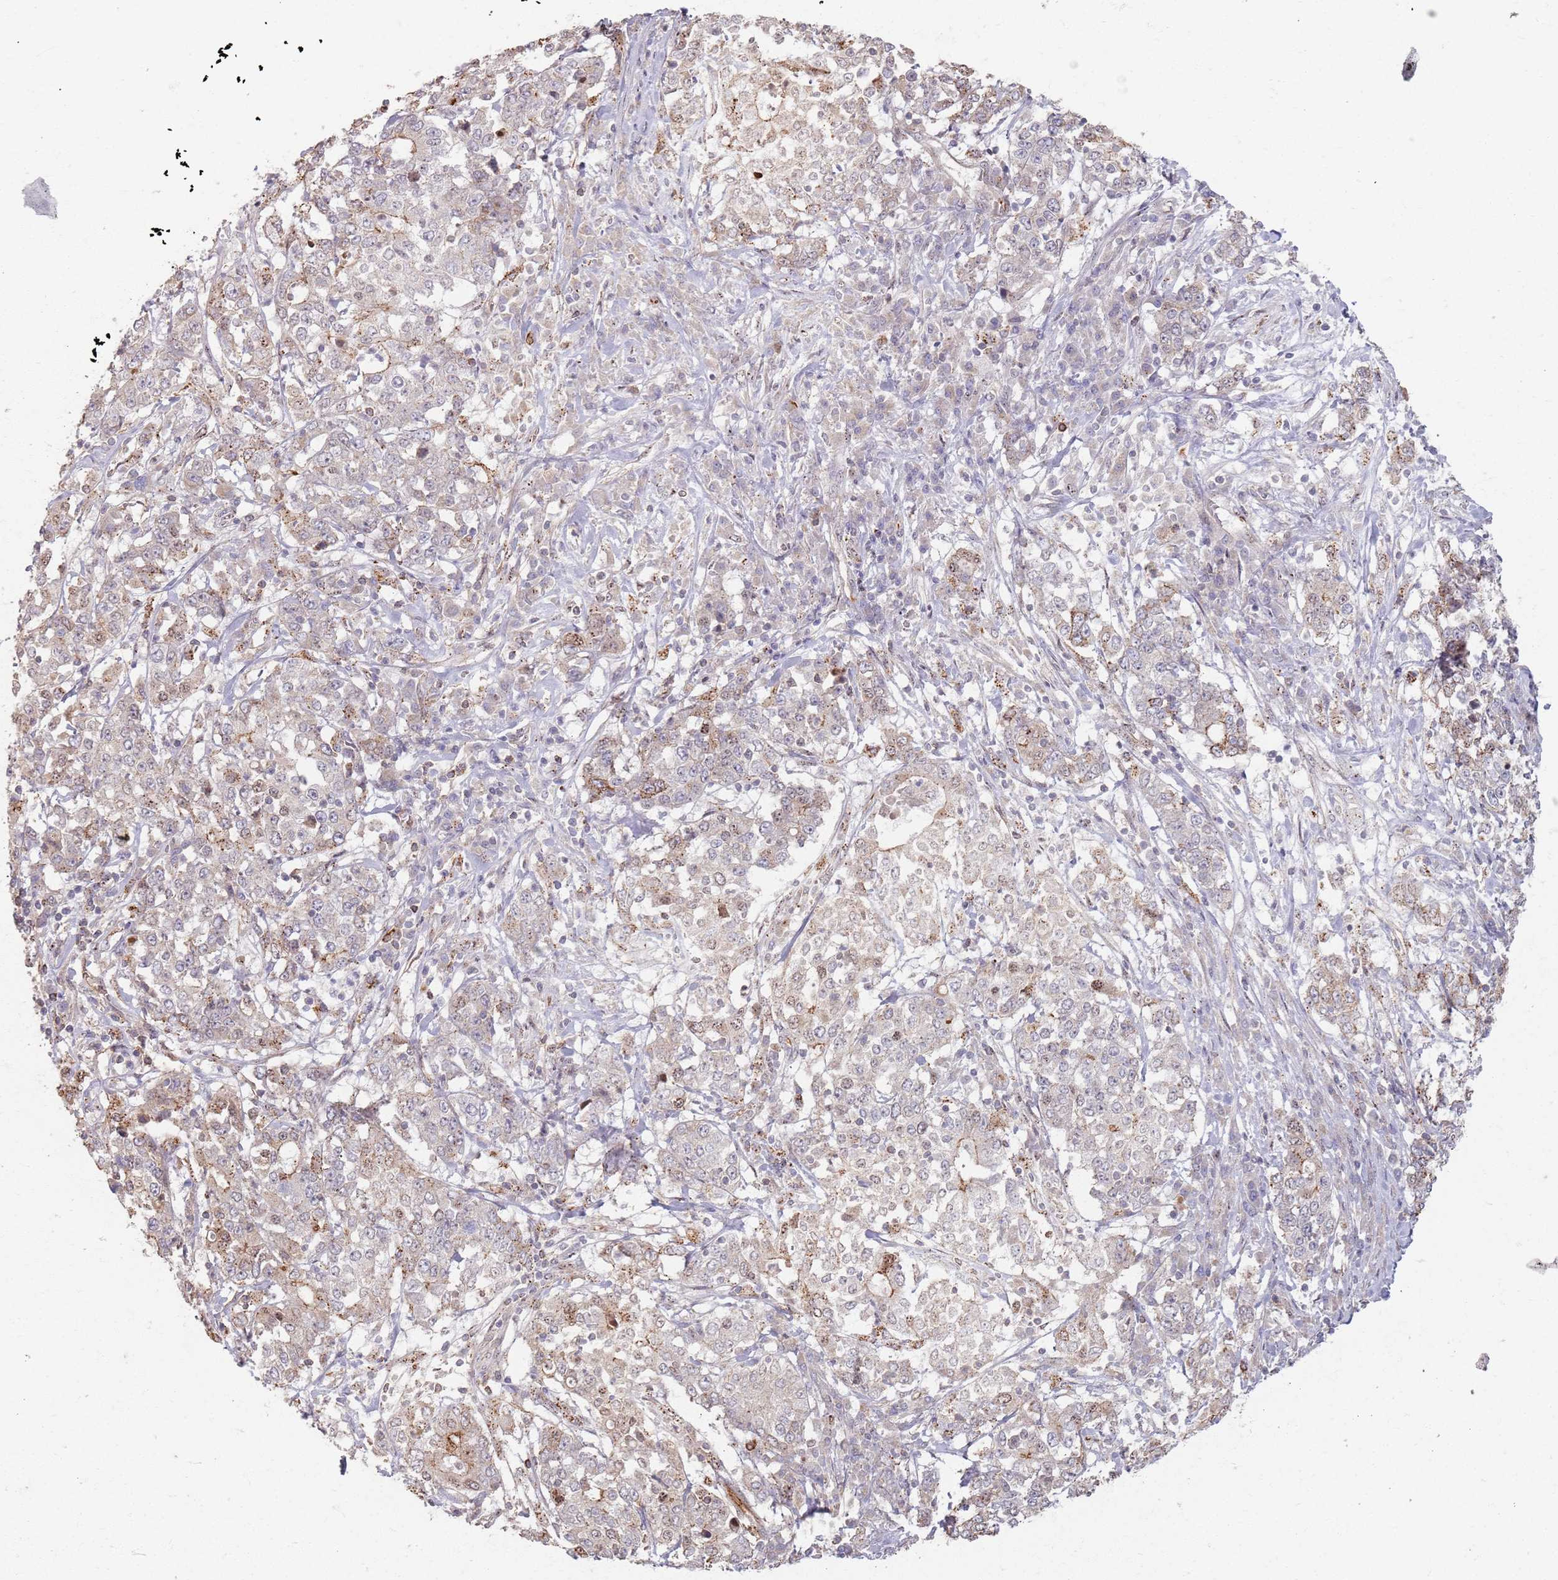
{"staining": {"intensity": "weak", "quantity": "<25%", "location": "cytoplasmic/membranous"}, "tissue": "stomach cancer", "cell_type": "Tumor cells", "image_type": "cancer", "snomed": [{"axis": "morphology", "description": "Adenocarcinoma, NOS"}, {"axis": "topography", "description": "Stomach"}], "caption": "Human adenocarcinoma (stomach) stained for a protein using immunohistochemistry (IHC) exhibits no positivity in tumor cells.", "gene": "KCNA5", "patient": {"sex": "male", "age": 59}}